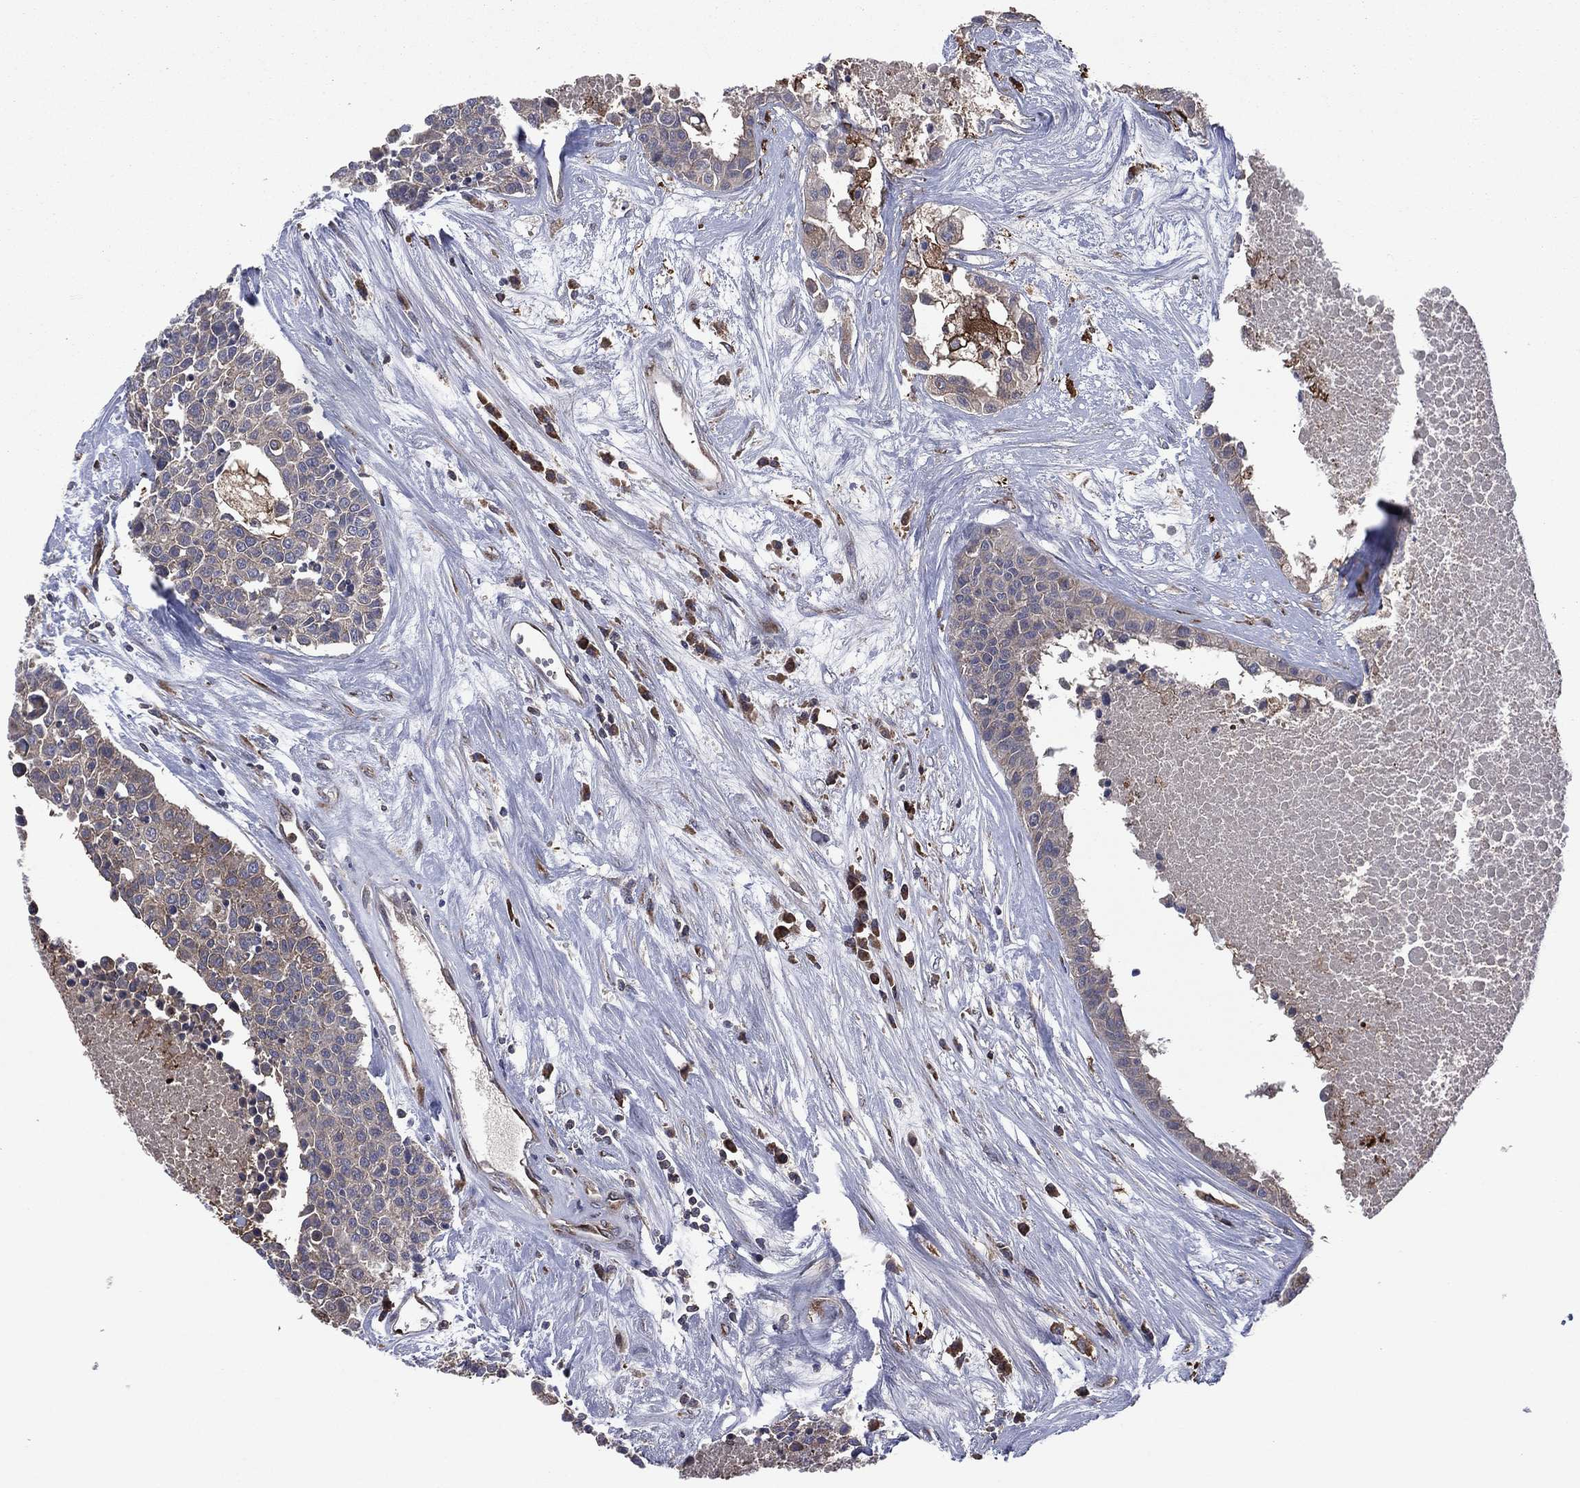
{"staining": {"intensity": "negative", "quantity": "none", "location": "none"}, "tissue": "carcinoid", "cell_type": "Tumor cells", "image_type": "cancer", "snomed": [{"axis": "morphology", "description": "Carcinoid, malignant, NOS"}, {"axis": "topography", "description": "Colon"}], "caption": "This image is of malignant carcinoid stained with immunohistochemistry (IHC) to label a protein in brown with the nuclei are counter-stained blue. There is no expression in tumor cells.", "gene": "C2orf76", "patient": {"sex": "male", "age": 81}}